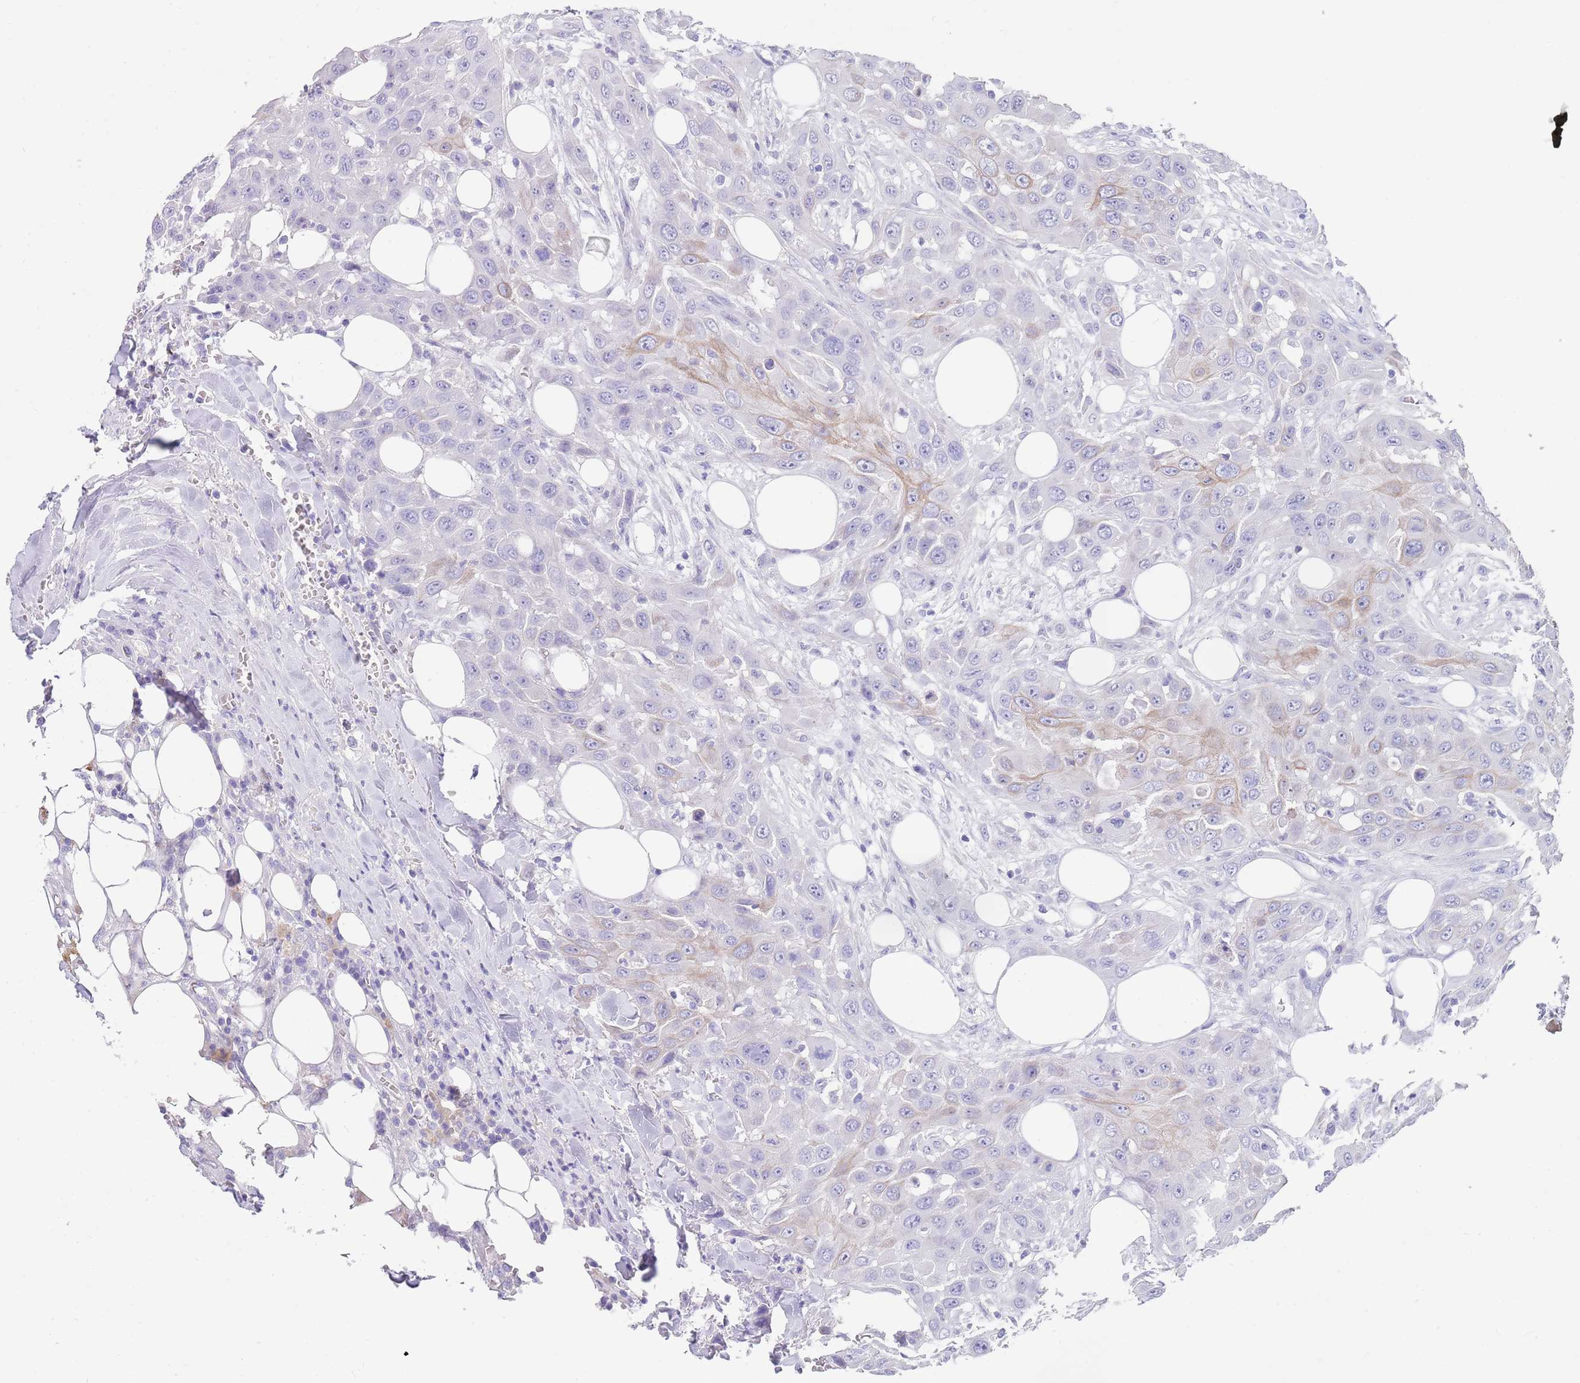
{"staining": {"intensity": "moderate", "quantity": "<25%", "location": "cytoplasmic/membranous"}, "tissue": "head and neck cancer", "cell_type": "Tumor cells", "image_type": "cancer", "snomed": [{"axis": "morphology", "description": "Squamous cell carcinoma, NOS"}, {"axis": "topography", "description": "Head-Neck"}], "caption": "Brown immunohistochemical staining in head and neck cancer (squamous cell carcinoma) displays moderate cytoplasmic/membranous expression in approximately <25% of tumor cells. The staining is performed using DAB brown chromogen to label protein expression. The nuclei are counter-stained blue using hematoxylin.", "gene": "CPXM2", "patient": {"sex": "male", "age": 81}}